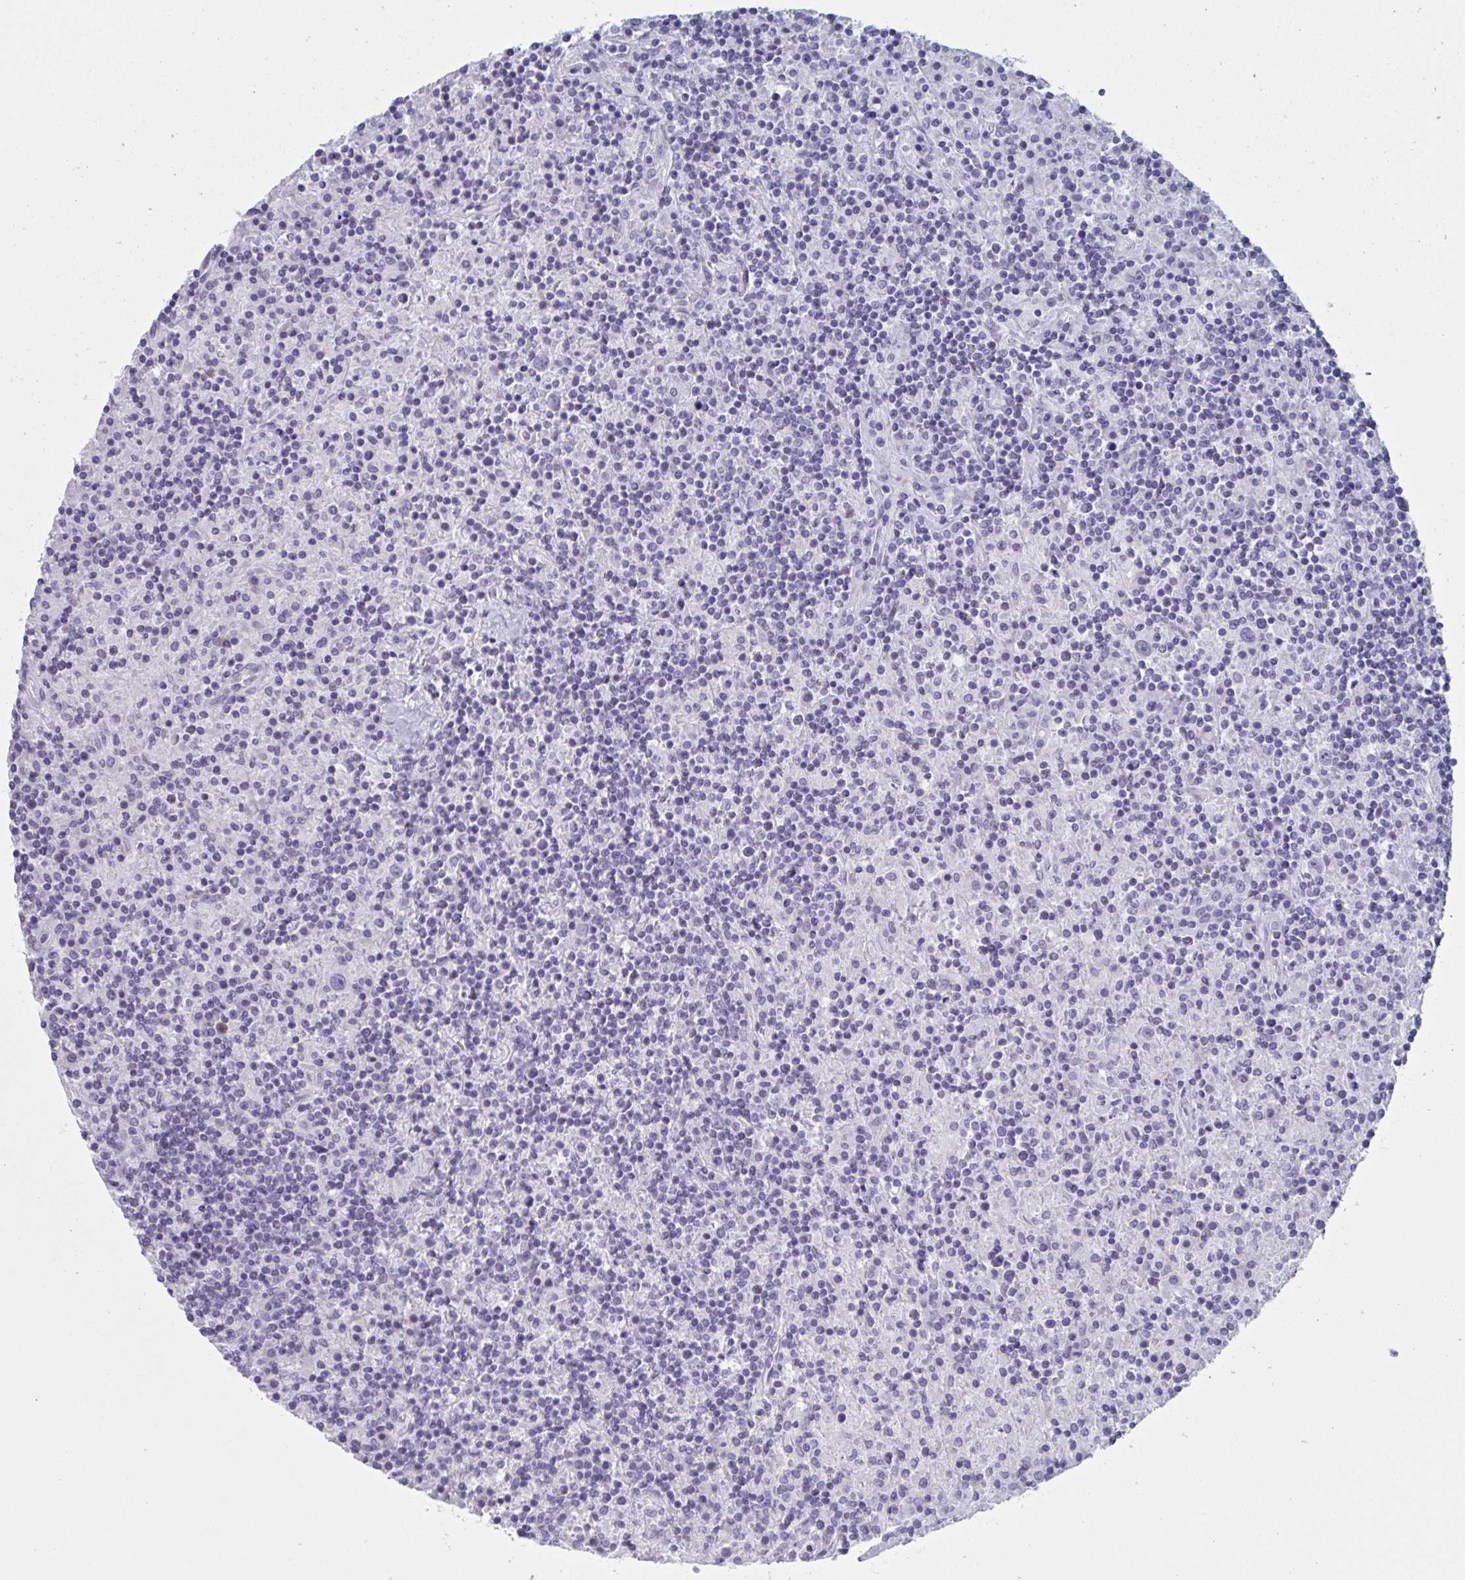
{"staining": {"intensity": "negative", "quantity": "none", "location": "none"}, "tissue": "lymphoma", "cell_type": "Tumor cells", "image_type": "cancer", "snomed": [{"axis": "morphology", "description": "Hodgkin's disease, NOS"}, {"axis": "topography", "description": "Lymph node"}], "caption": "Tumor cells are negative for protein expression in human lymphoma. (Brightfield microscopy of DAB (3,3'-diaminobenzidine) immunohistochemistry at high magnification).", "gene": "HSD11B2", "patient": {"sex": "male", "age": 70}}